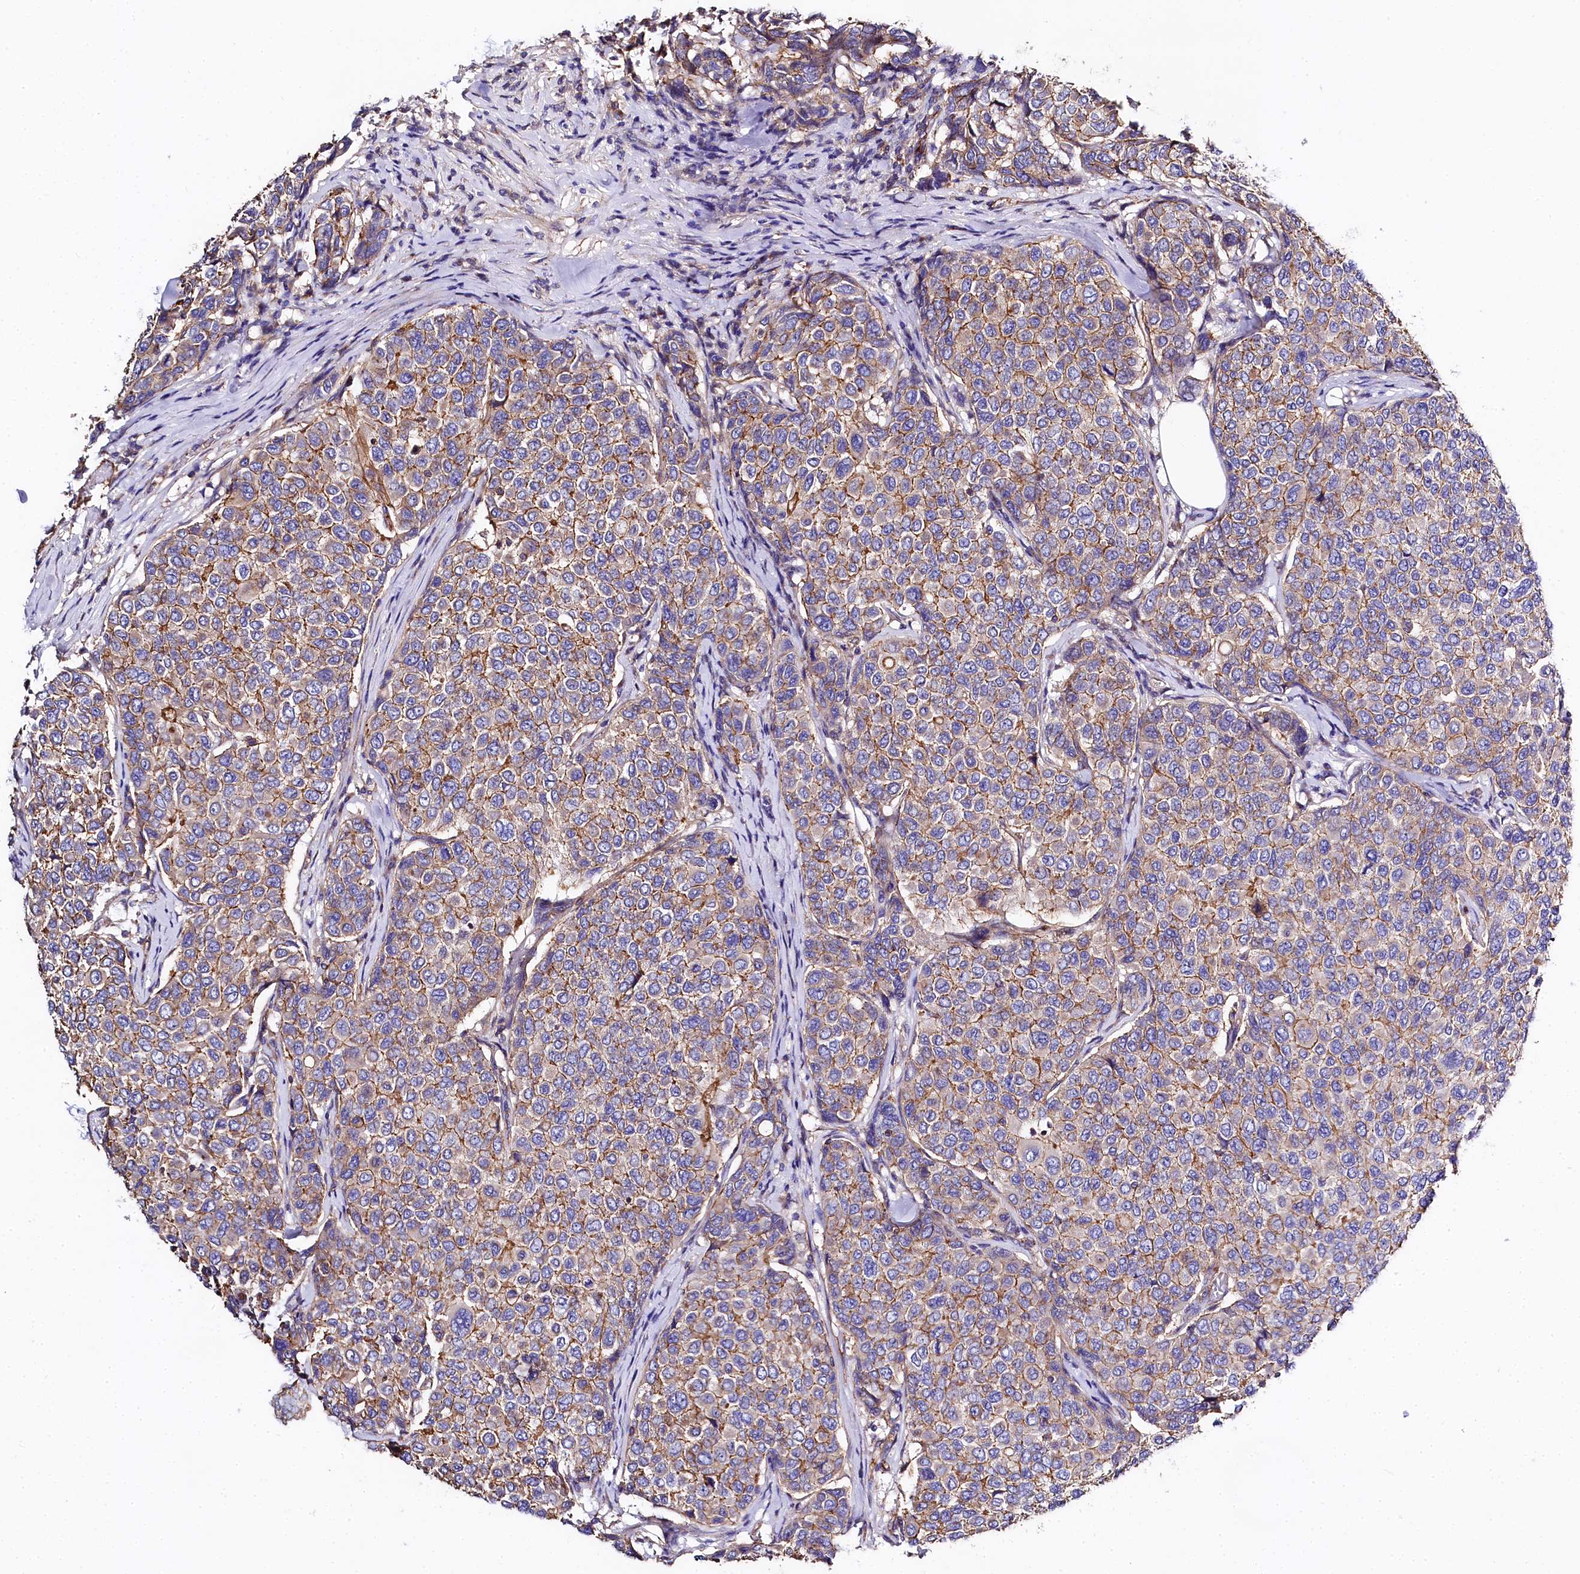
{"staining": {"intensity": "moderate", "quantity": "25%-75%", "location": "cytoplasmic/membranous"}, "tissue": "breast cancer", "cell_type": "Tumor cells", "image_type": "cancer", "snomed": [{"axis": "morphology", "description": "Duct carcinoma"}, {"axis": "topography", "description": "Breast"}], "caption": "Immunohistochemistry (IHC) histopathology image of neoplastic tissue: breast cancer (invasive ductal carcinoma) stained using IHC exhibits medium levels of moderate protein expression localized specifically in the cytoplasmic/membranous of tumor cells, appearing as a cytoplasmic/membranous brown color.", "gene": "FCHSD2", "patient": {"sex": "female", "age": 55}}